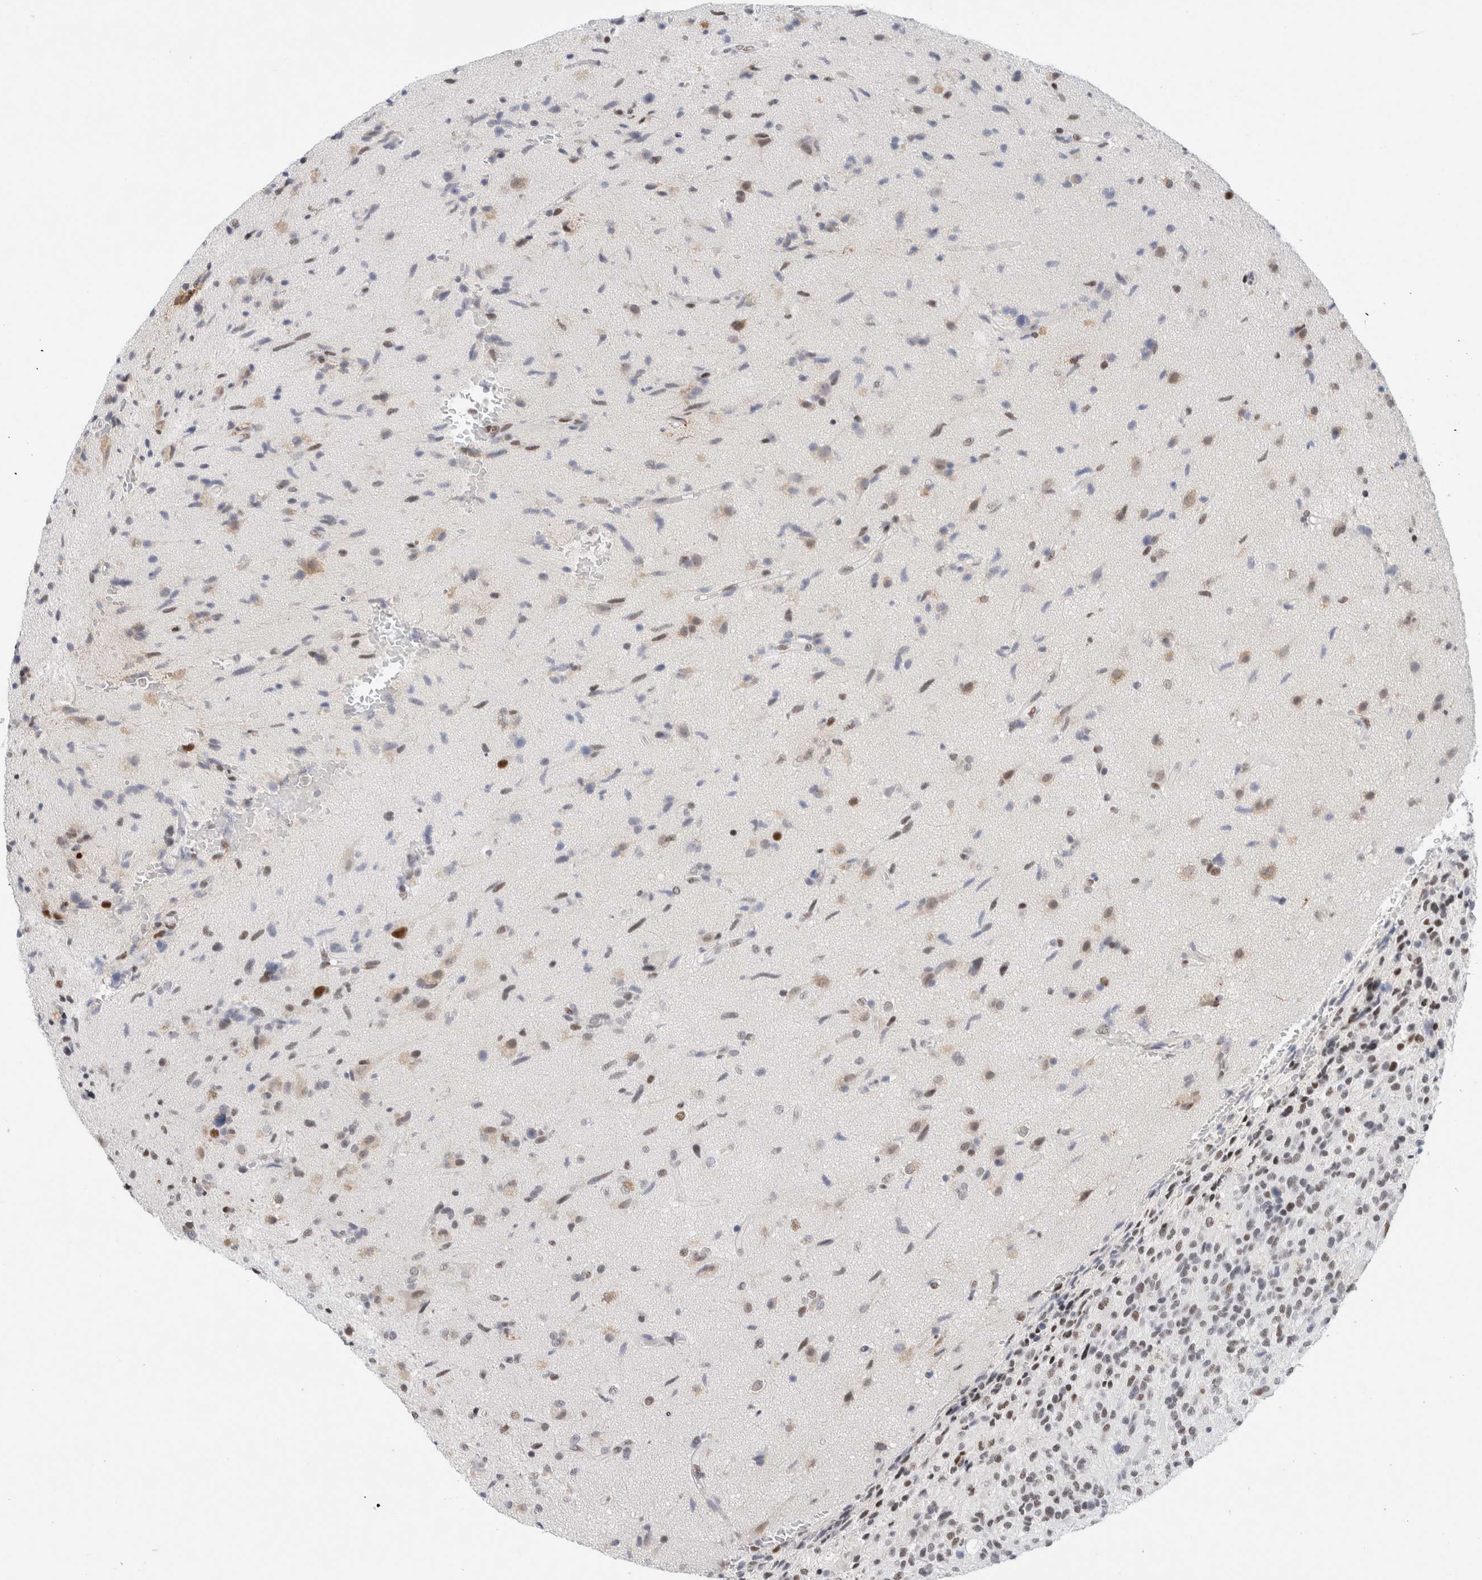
{"staining": {"intensity": "moderate", "quantity": "<25%", "location": "nuclear"}, "tissue": "glioma", "cell_type": "Tumor cells", "image_type": "cancer", "snomed": [{"axis": "morphology", "description": "Glioma, malignant, High grade"}, {"axis": "topography", "description": "Brain"}], "caption": "The micrograph exhibits staining of glioma, revealing moderate nuclear protein staining (brown color) within tumor cells. (DAB IHC with brightfield microscopy, high magnification).", "gene": "COPS7A", "patient": {"sex": "male", "age": 72}}